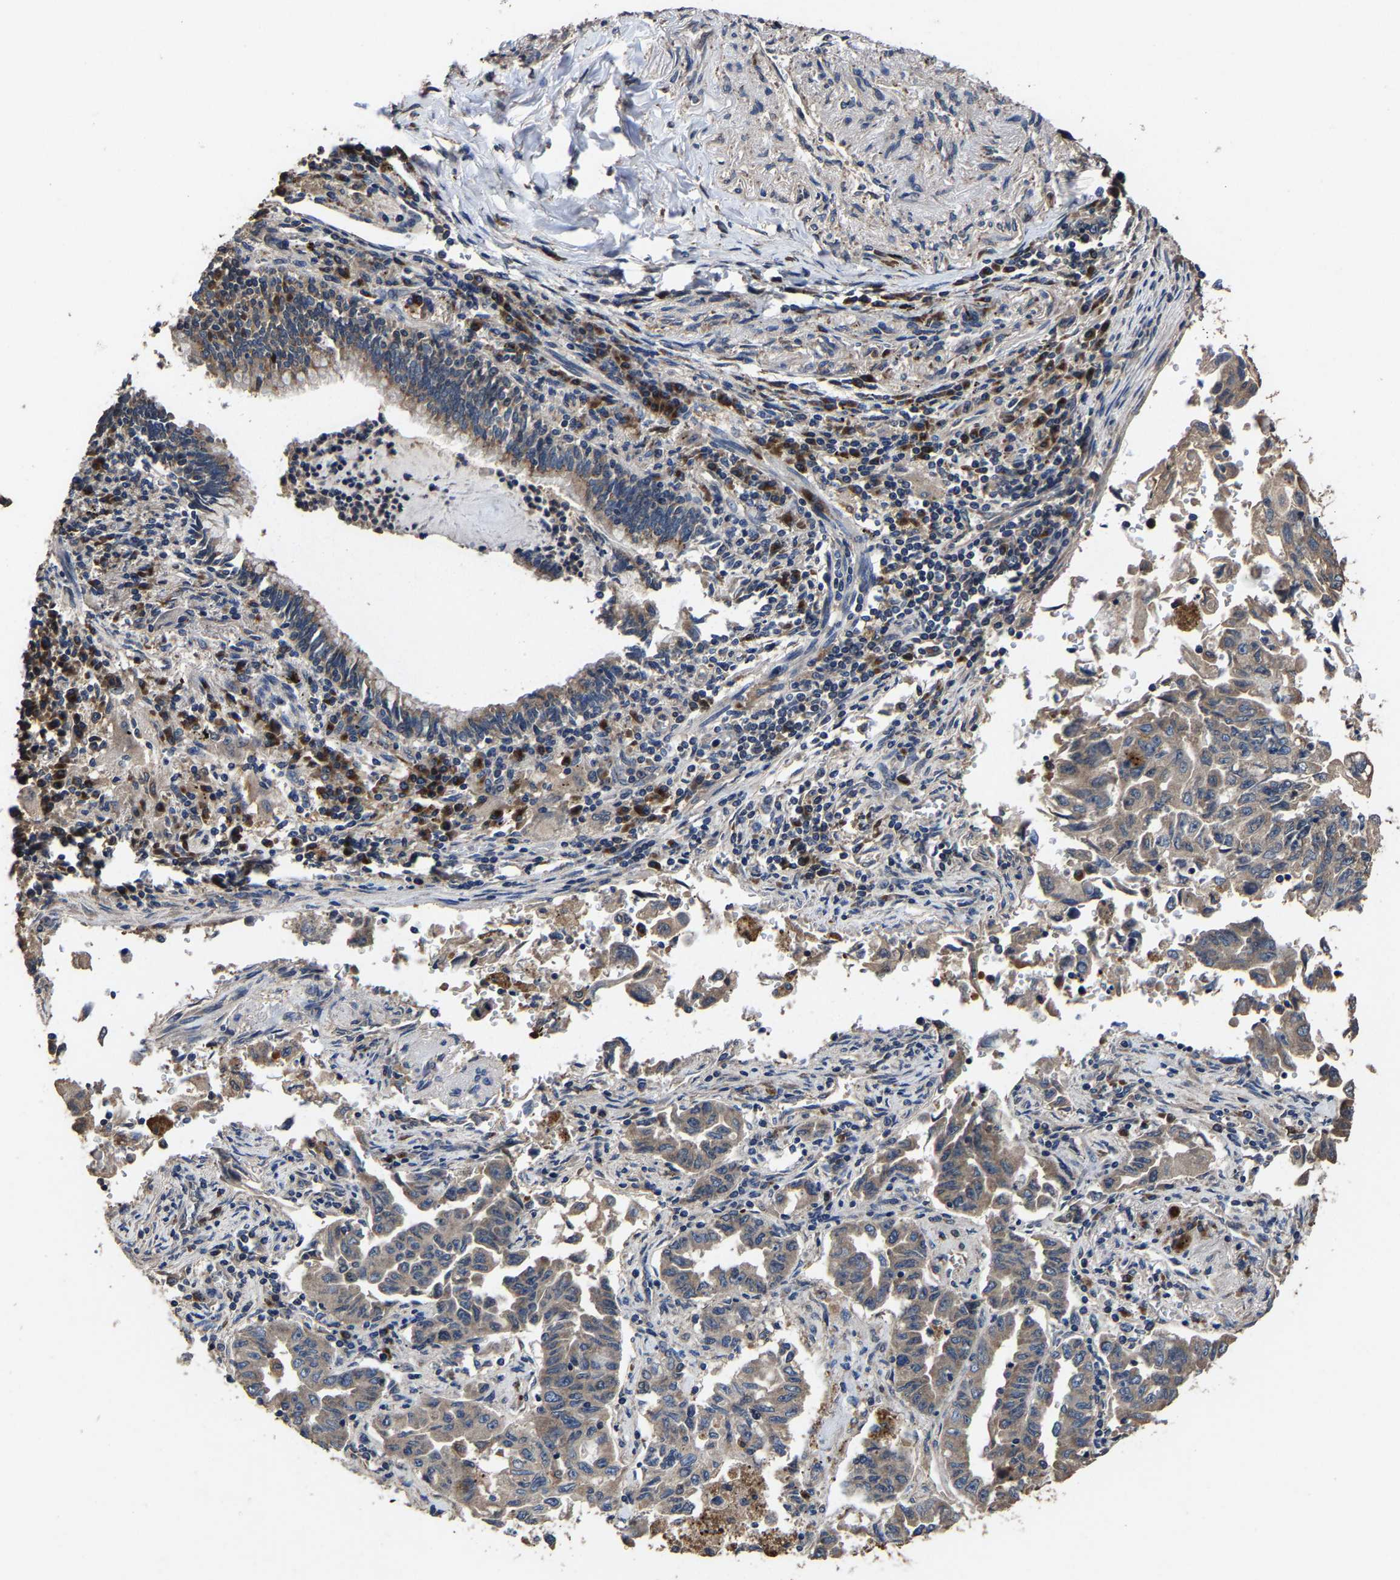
{"staining": {"intensity": "weak", "quantity": ">75%", "location": "cytoplasmic/membranous"}, "tissue": "lung cancer", "cell_type": "Tumor cells", "image_type": "cancer", "snomed": [{"axis": "morphology", "description": "Adenocarcinoma, NOS"}, {"axis": "topography", "description": "Lung"}], "caption": "A low amount of weak cytoplasmic/membranous positivity is present in about >75% of tumor cells in lung adenocarcinoma tissue.", "gene": "EBAG9", "patient": {"sex": "female", "age": 51}}